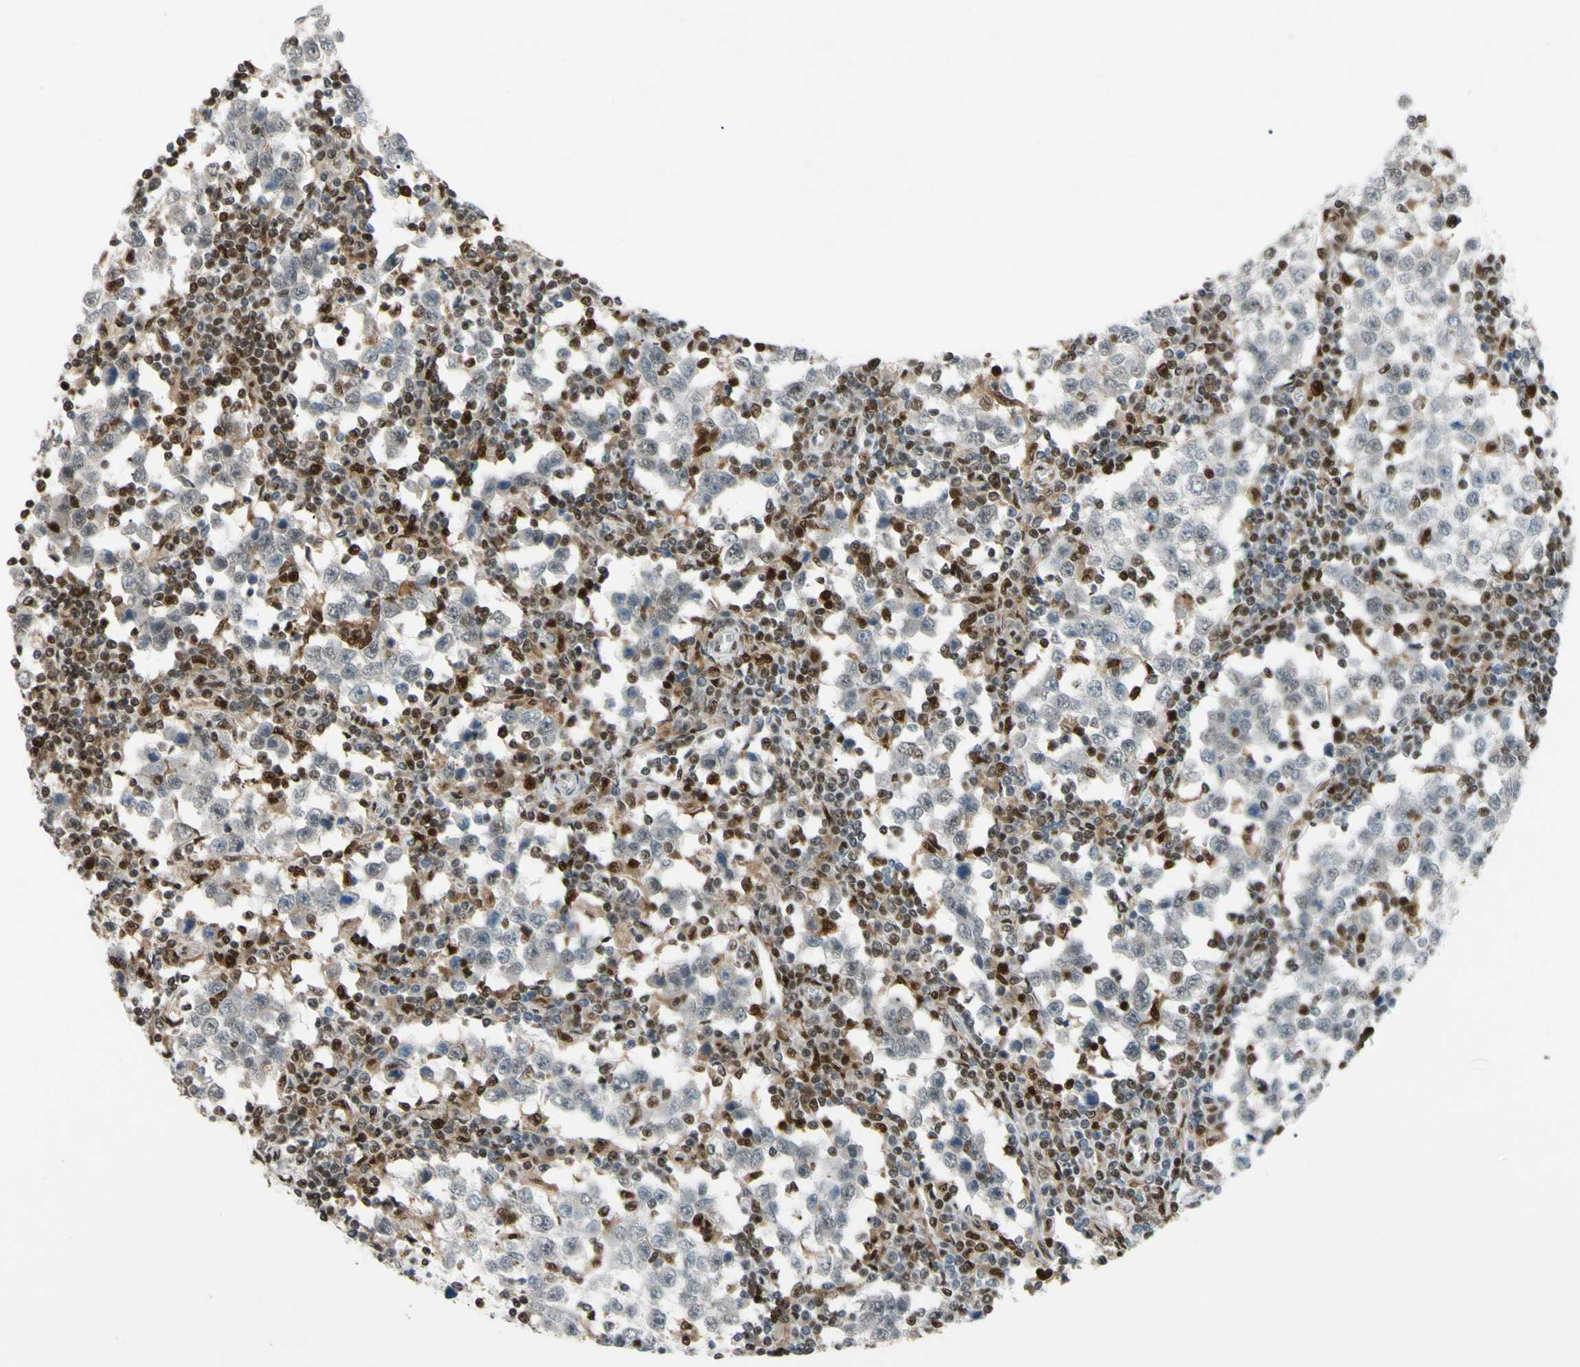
{"staining": {"intensity": "negative", "quantity": "none", "location": "none"}, "tissue": "testis cancer", "cell_type": "Tumor cells", "image_type": "cancer", "snomed": [{"axis": "morphology", "description": "Seminoma, NOS"}, {"axis": "topography", "description": "Testis"}], "caption": "This is an IHC histopathology image of human seminoma (testis). There is no expression in tumor cells.", "gene": "FKBP5", "patient": {"sex": "male", "age": 65}}